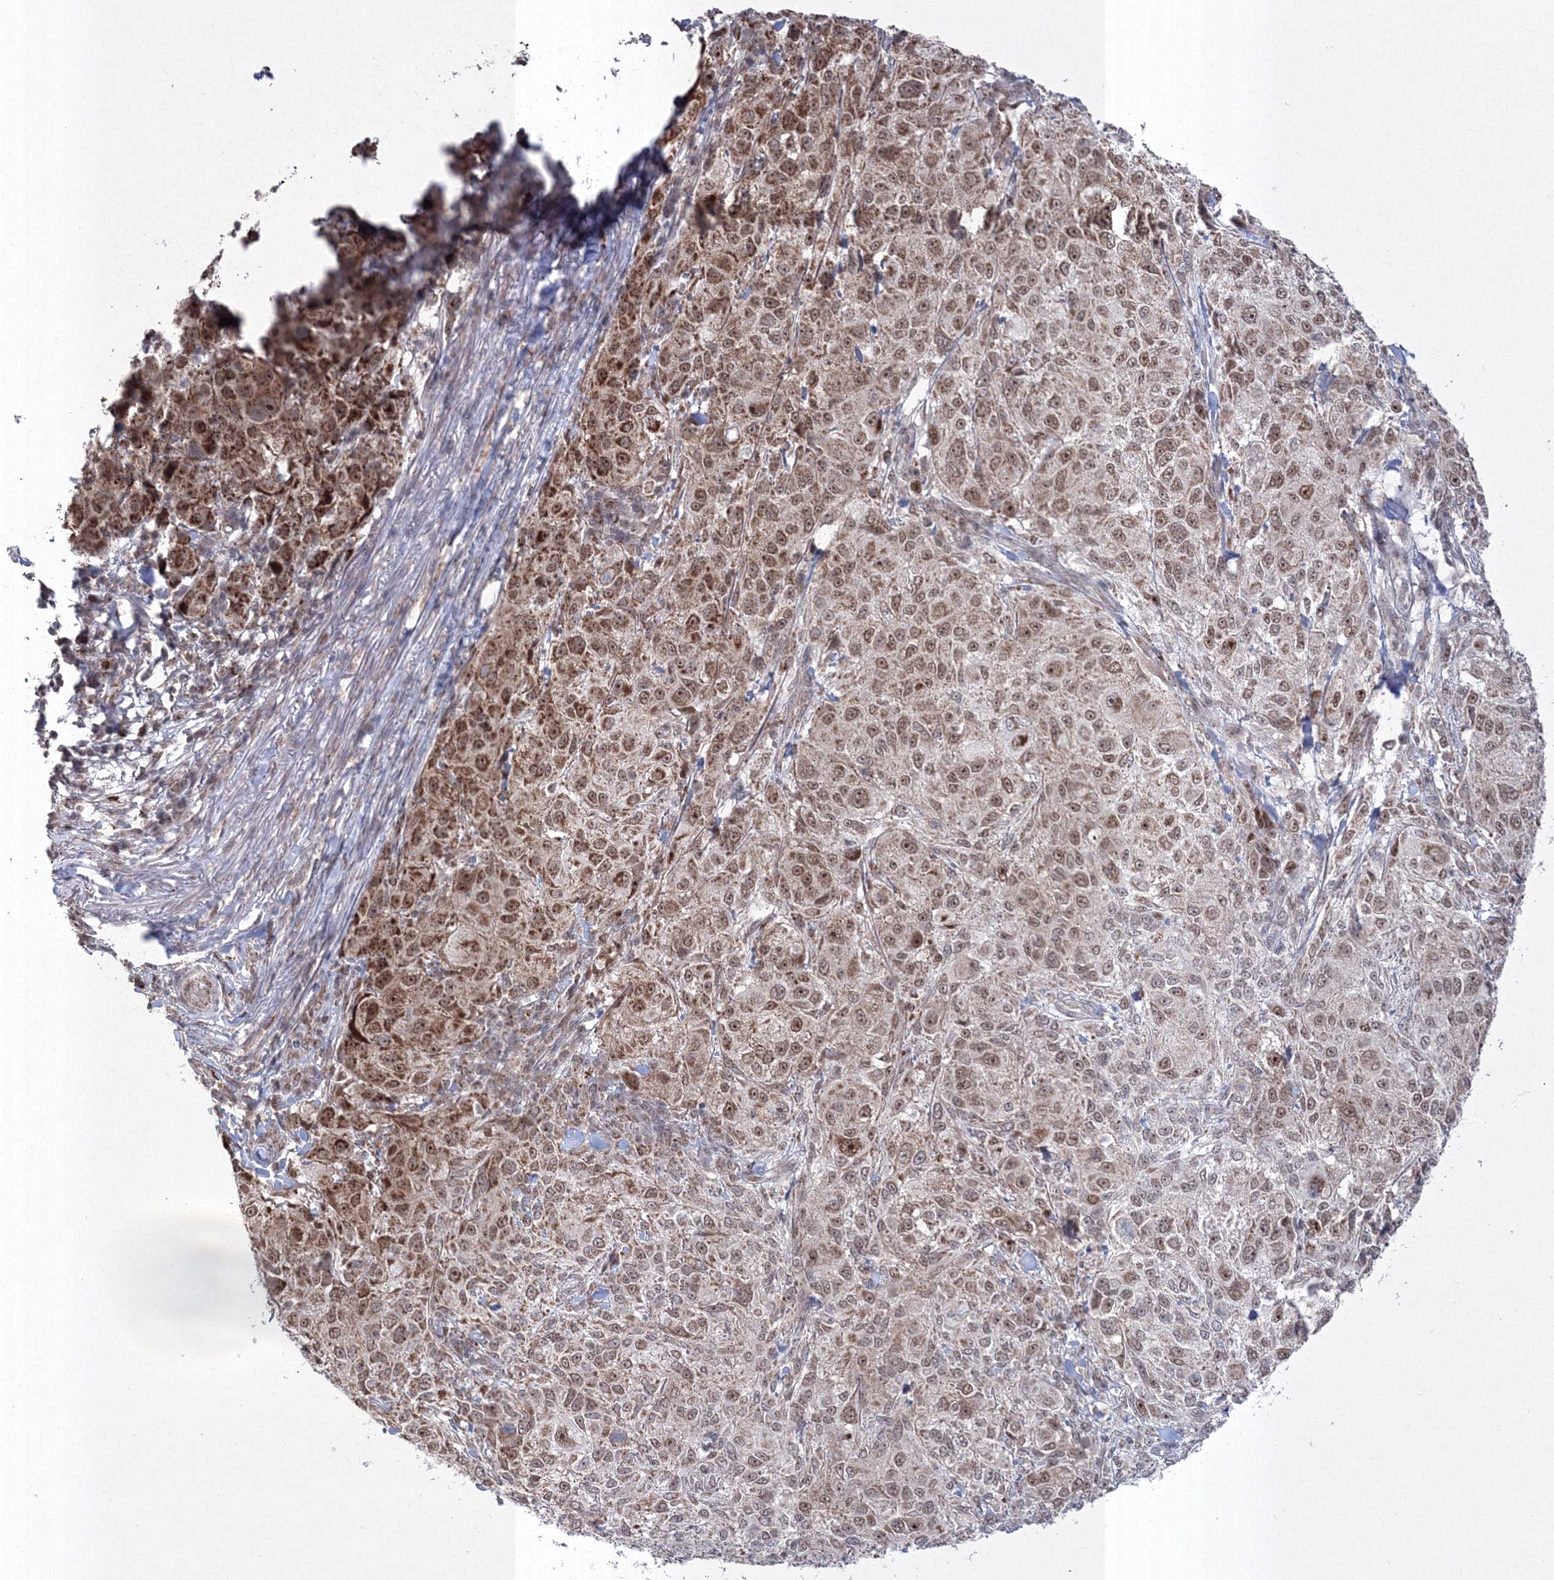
{"staining": {"intensity": "moderate", "quantity": ">75%", "location": "cytoplasmic/membranous,nuclear"}, "tissue": "melanoma", "cell_type": "Tumor cells", "image_type": "cancer", "snomed": [{"axis": "morphology", "description": "Necrosis, NOS"}, {"axis": "morphology", "description": "Malignant melanoma, NOS"}, {"axis": "topography", "description": "Skin"}], "caption": "This micrograph demonstrates immunohistochemistry staining of human melanoma, with medium moderate cytoplasmic/membranous and nuclear positivity in approximately >75% of tumor cells.", "gene": "GRSF1", "patient": {"sex": "female", "age": 87}}